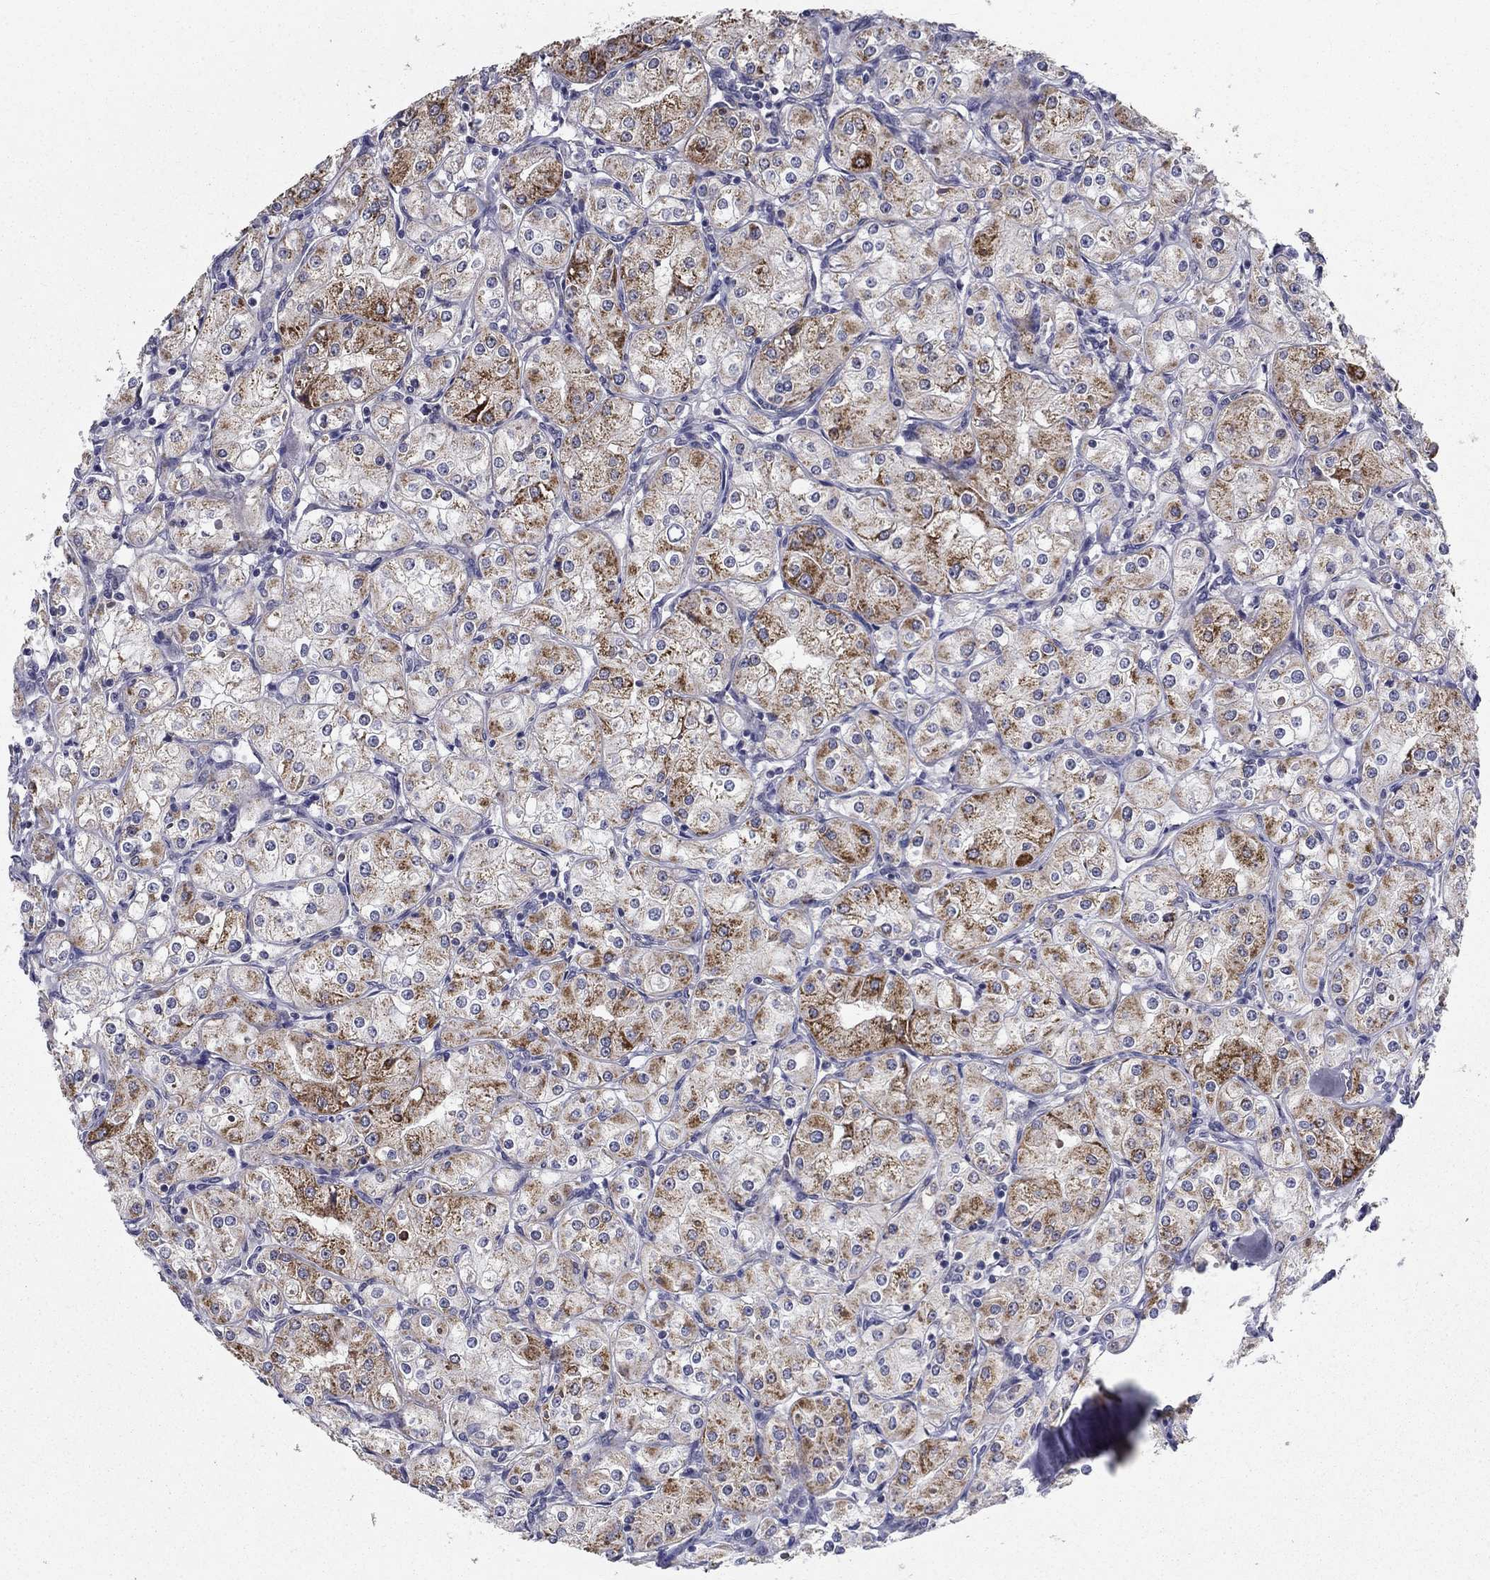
{"staining": {"intensity": "strong", "quantity": "25%-75%", "location": "cytoplasmic/membranous"}, "tissue": "renal cancer", "cell_type": "Tumor cells", "image_type": "cancer", "snomed": [{"axis": "morphology", "description": "Adenocarcinoma, NOS"}, {"axis": "topography", "description": "Kidney"}], "caption": "Renal cancer (adenocarcinoma) was stained to show a protein in brown. There is high levels of strong cytoplasmic/membranous expression in approximately 25%-75% of tumor cells. (DAB = brown stain, brightfield microscopy at high magnification).", "gene": "LACTB2", "patient": {"sex": "male", "age": 77}}